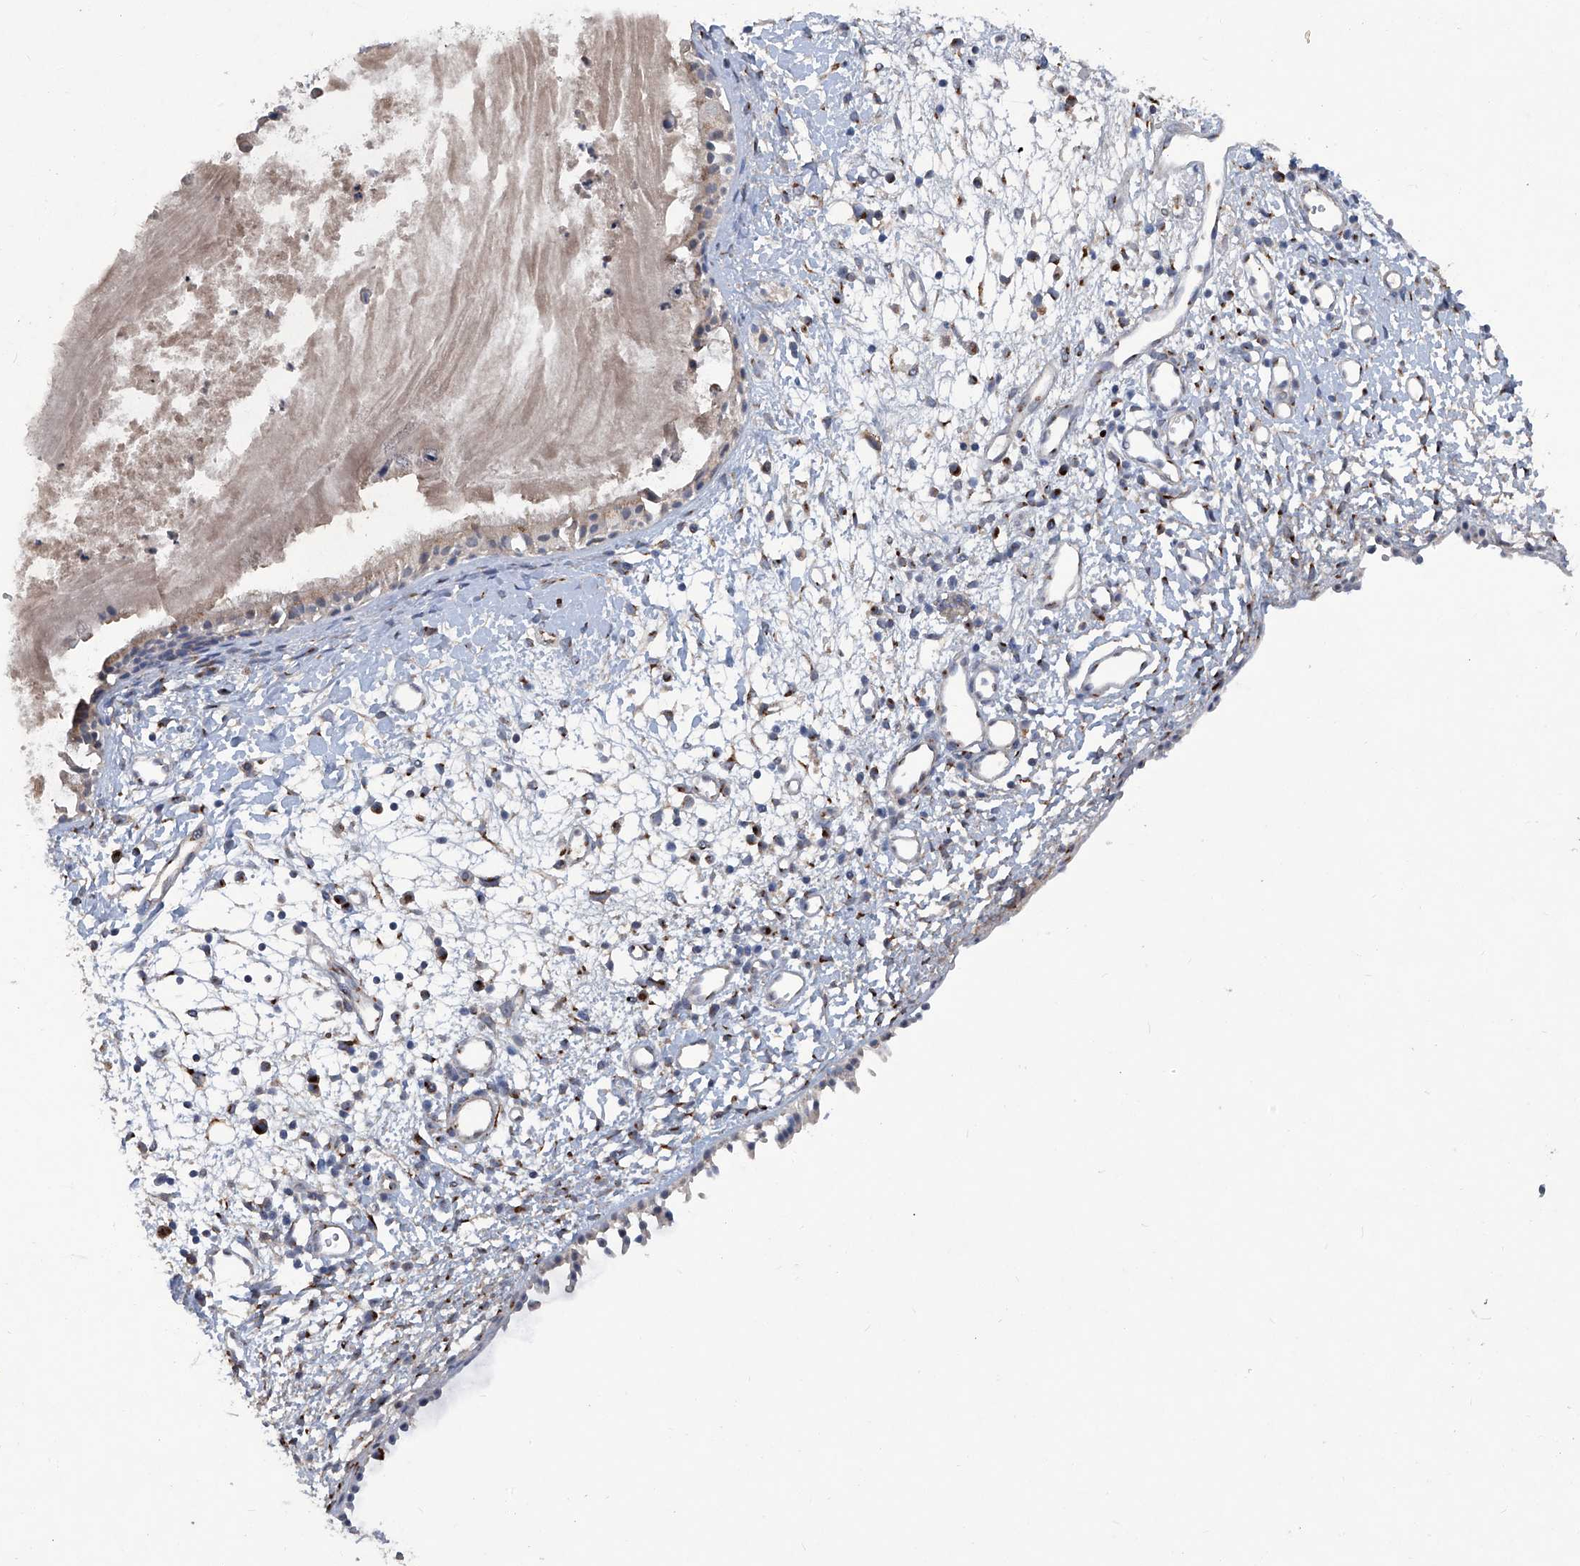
{"staining": {"intensity": "negative", "quantity": "none", "location": "none"}, "tissue": "nasopharynx", "cell_type": "Respiratory epithelial cells", "image_type": "normal", "snomed": [{"axis": "morphology", "description": "Normal tissue, NOS"}, {"axis": "topography", "description": "Nasopharynx"}], "caption": "An IHC micrograph of benign nasopharynx is shown. There is no staining in respiratory epithelial cells of nasopharynx.", "gene": "PCSK5", "patient": {"sex": "male", "age": 22}}